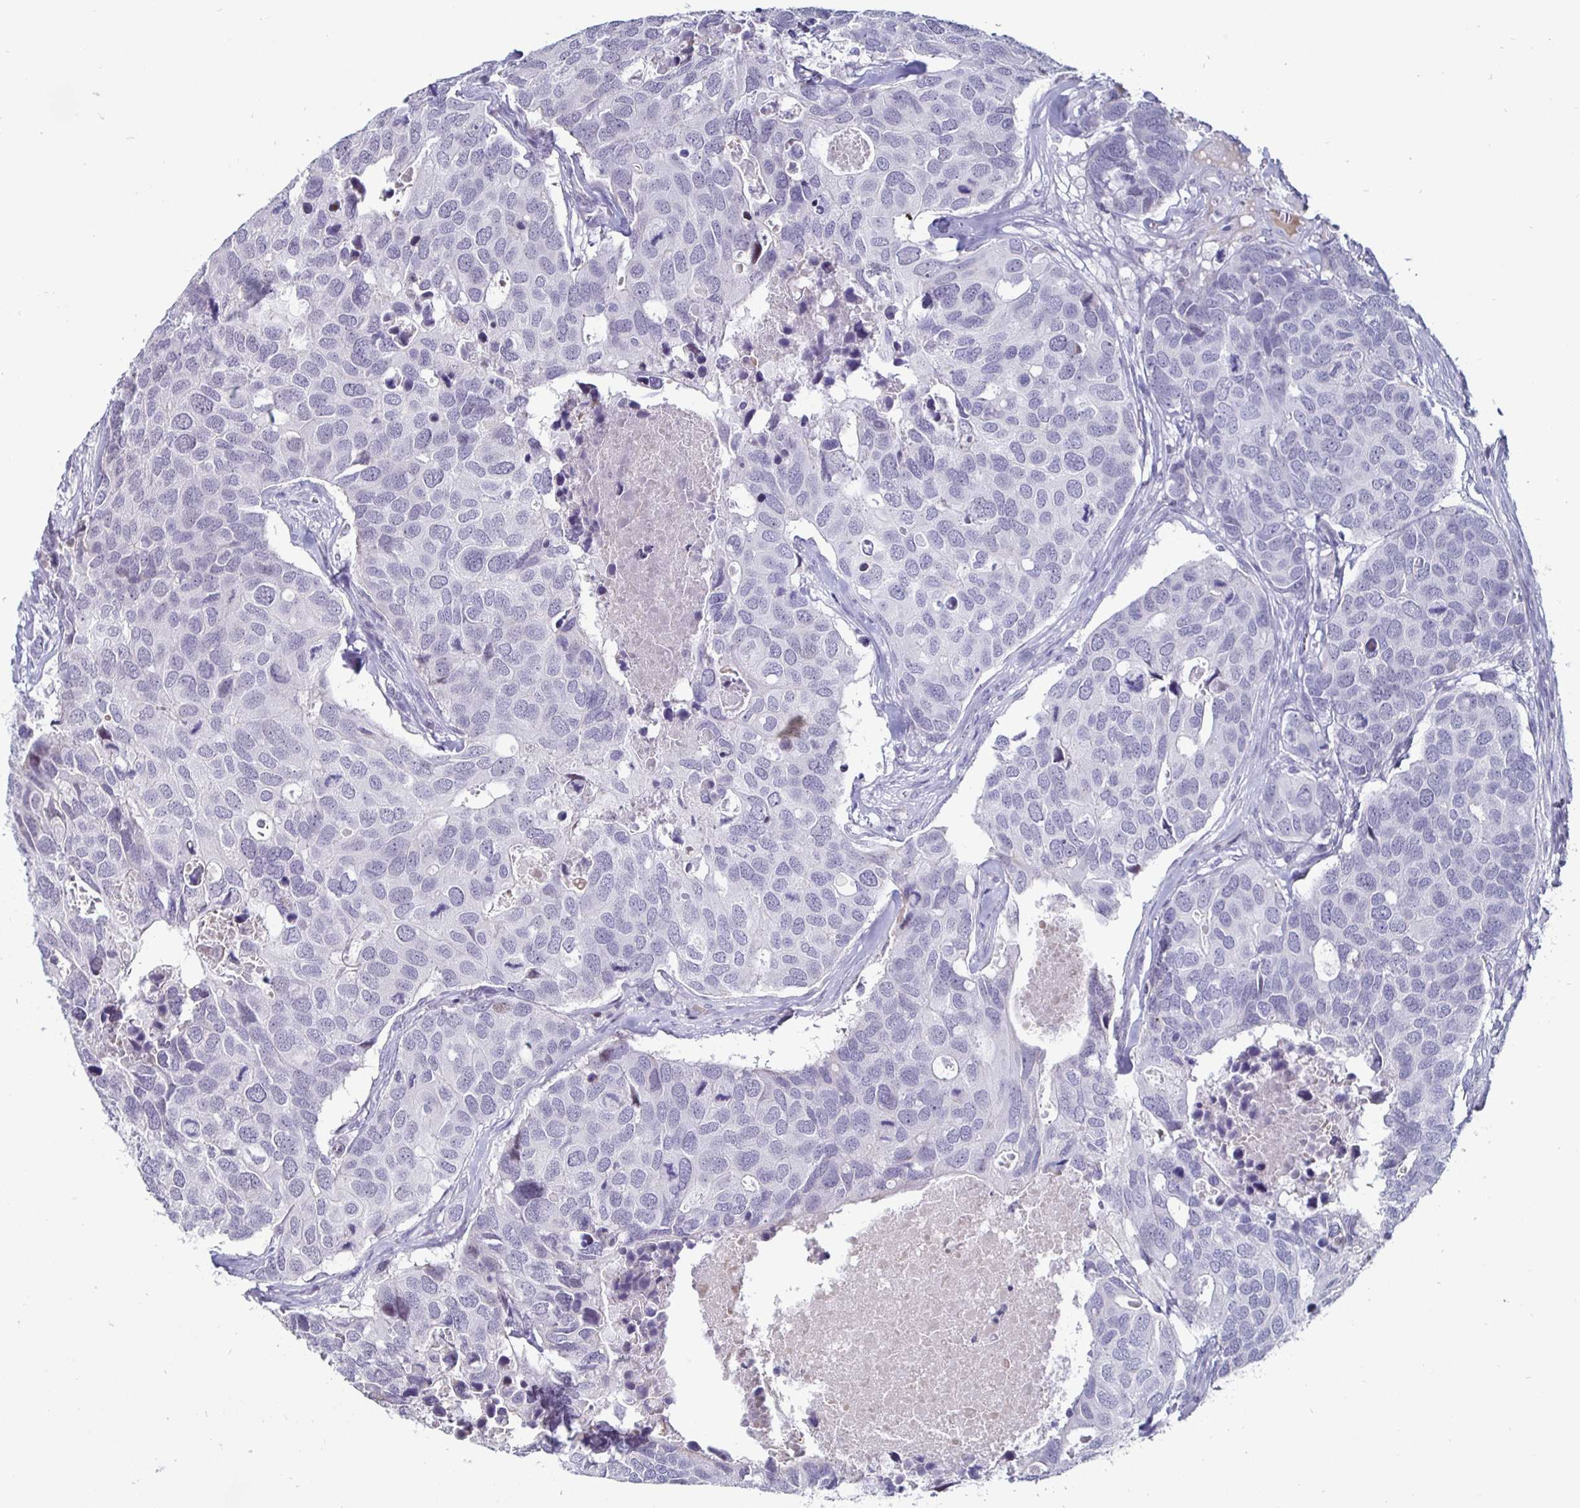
{"staining": {"intensity": "negative", "quantity": "none", "location": "none"}, "tissue": "breast cancer", "cell_type": "Tumor cells", "image_type": "cancer", "snomed": [{"axis": "morphology", "description": "Duct carcinoma"}, {"axis": "topography", "description": "Breast"}], "caption": "Human breast cancer stained for a protein using IHC exhibits no expression in tumor cells.", "gene": "OOSP2", "patient": {"sex": "female", "age": 83}}